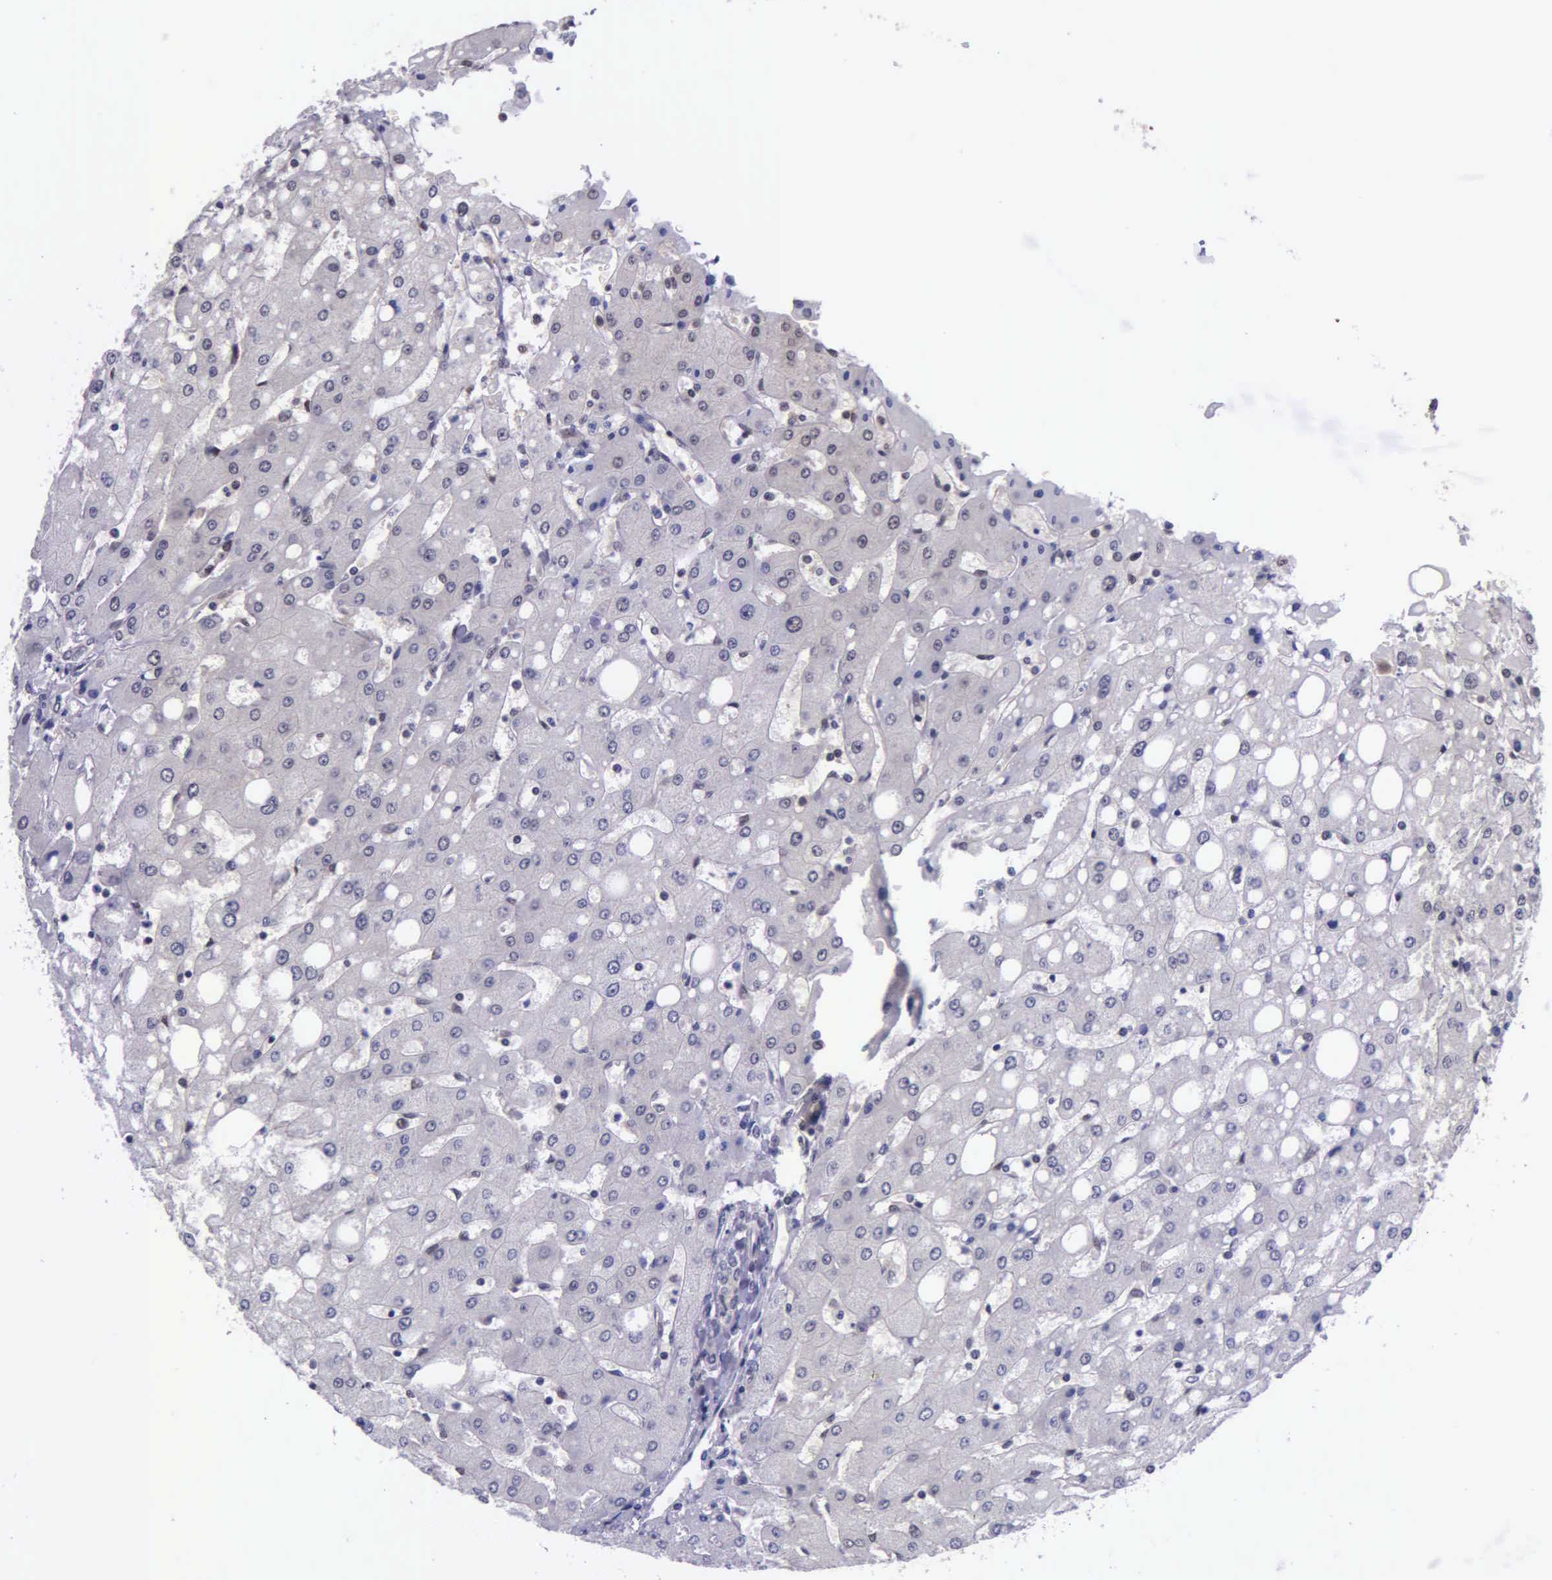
{"staining": {"intensity": "weak", "quantity": "25%-75%", "location": "cytoplasmic/membranous"}, "tissue": "liver", "cell_type": "Cholangiocytes", "image_type": "normal", "snomed": [{"axis": "morphology", "description": "Normal tissue, NOS"}, {"axis": "topography", "description": "Liver"}], "caption": "This histopathology image exhibits unremarkable liver stained with immunohistochemistry to label a protein in brown. The cytoplasmic/membranous of cholangiocytes show weak positivity for the protein. Nuclei are counter-stained blue.", "gene": "PSMC1", "patient": {"sex": "male", "age": 49}}